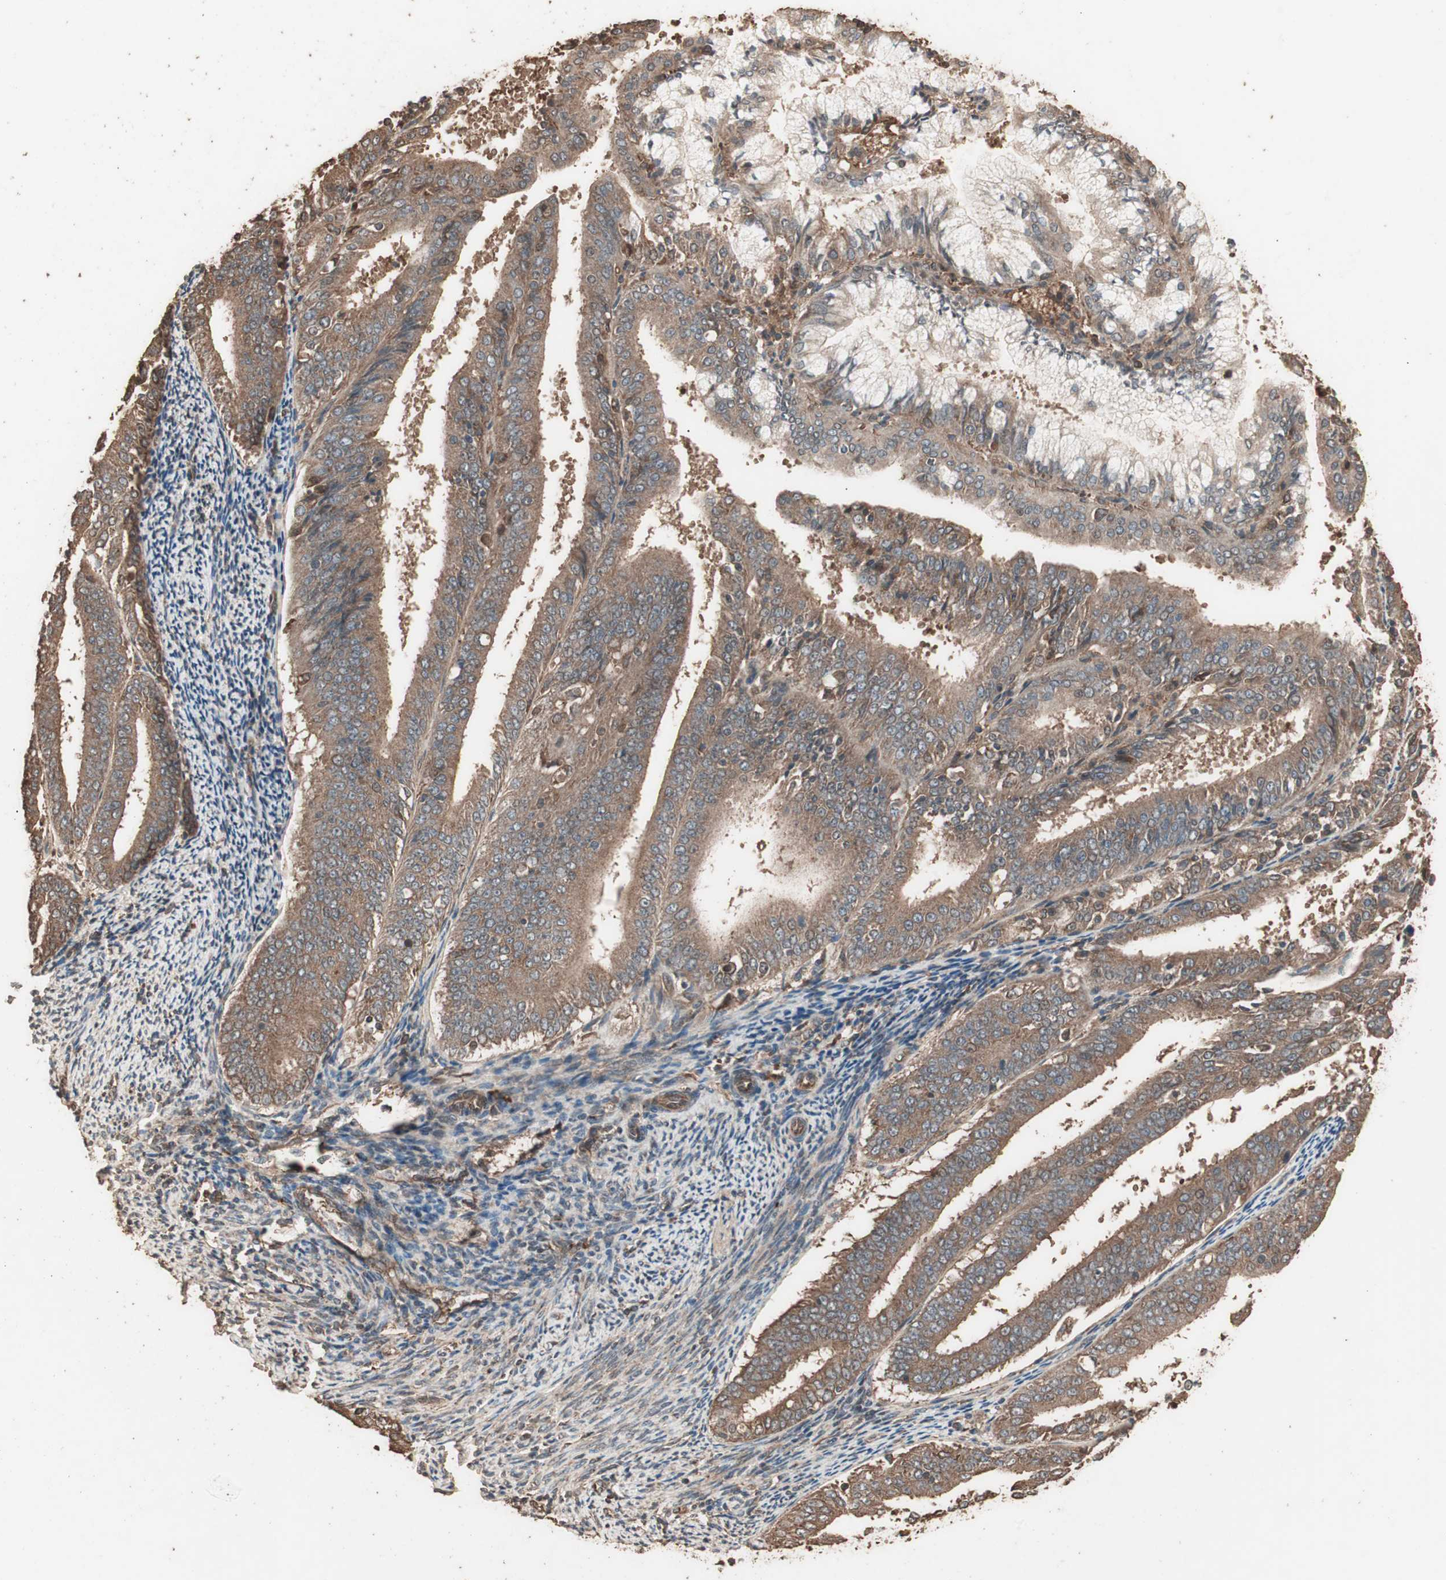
{"staining": {"intensity": "moderate", "quantity": ">75%", "location": "cytoplasmic/membranous"}, "tissue": "endometrial cancer", "cell_type": "Tumor cells", "image_type": "cancer", "snomed": [{"axis": "morphology", "description": "Adenocarcinoma, NOS"}, {"axis": "topography", "description": "Endometrium"}], "caption": "Protein positivity by IHC shows moderate cytoplasmic/membranous positivity in about >75% of tumor cells in endometrial cancer. The staining was performed using DAB to visualize the protein expression in brown, while the nuclei were stained in blue with hematoxylin (Magnification: 20x).", "gene": "CCN4", "patient": {"sex": "female", "age": 63}}